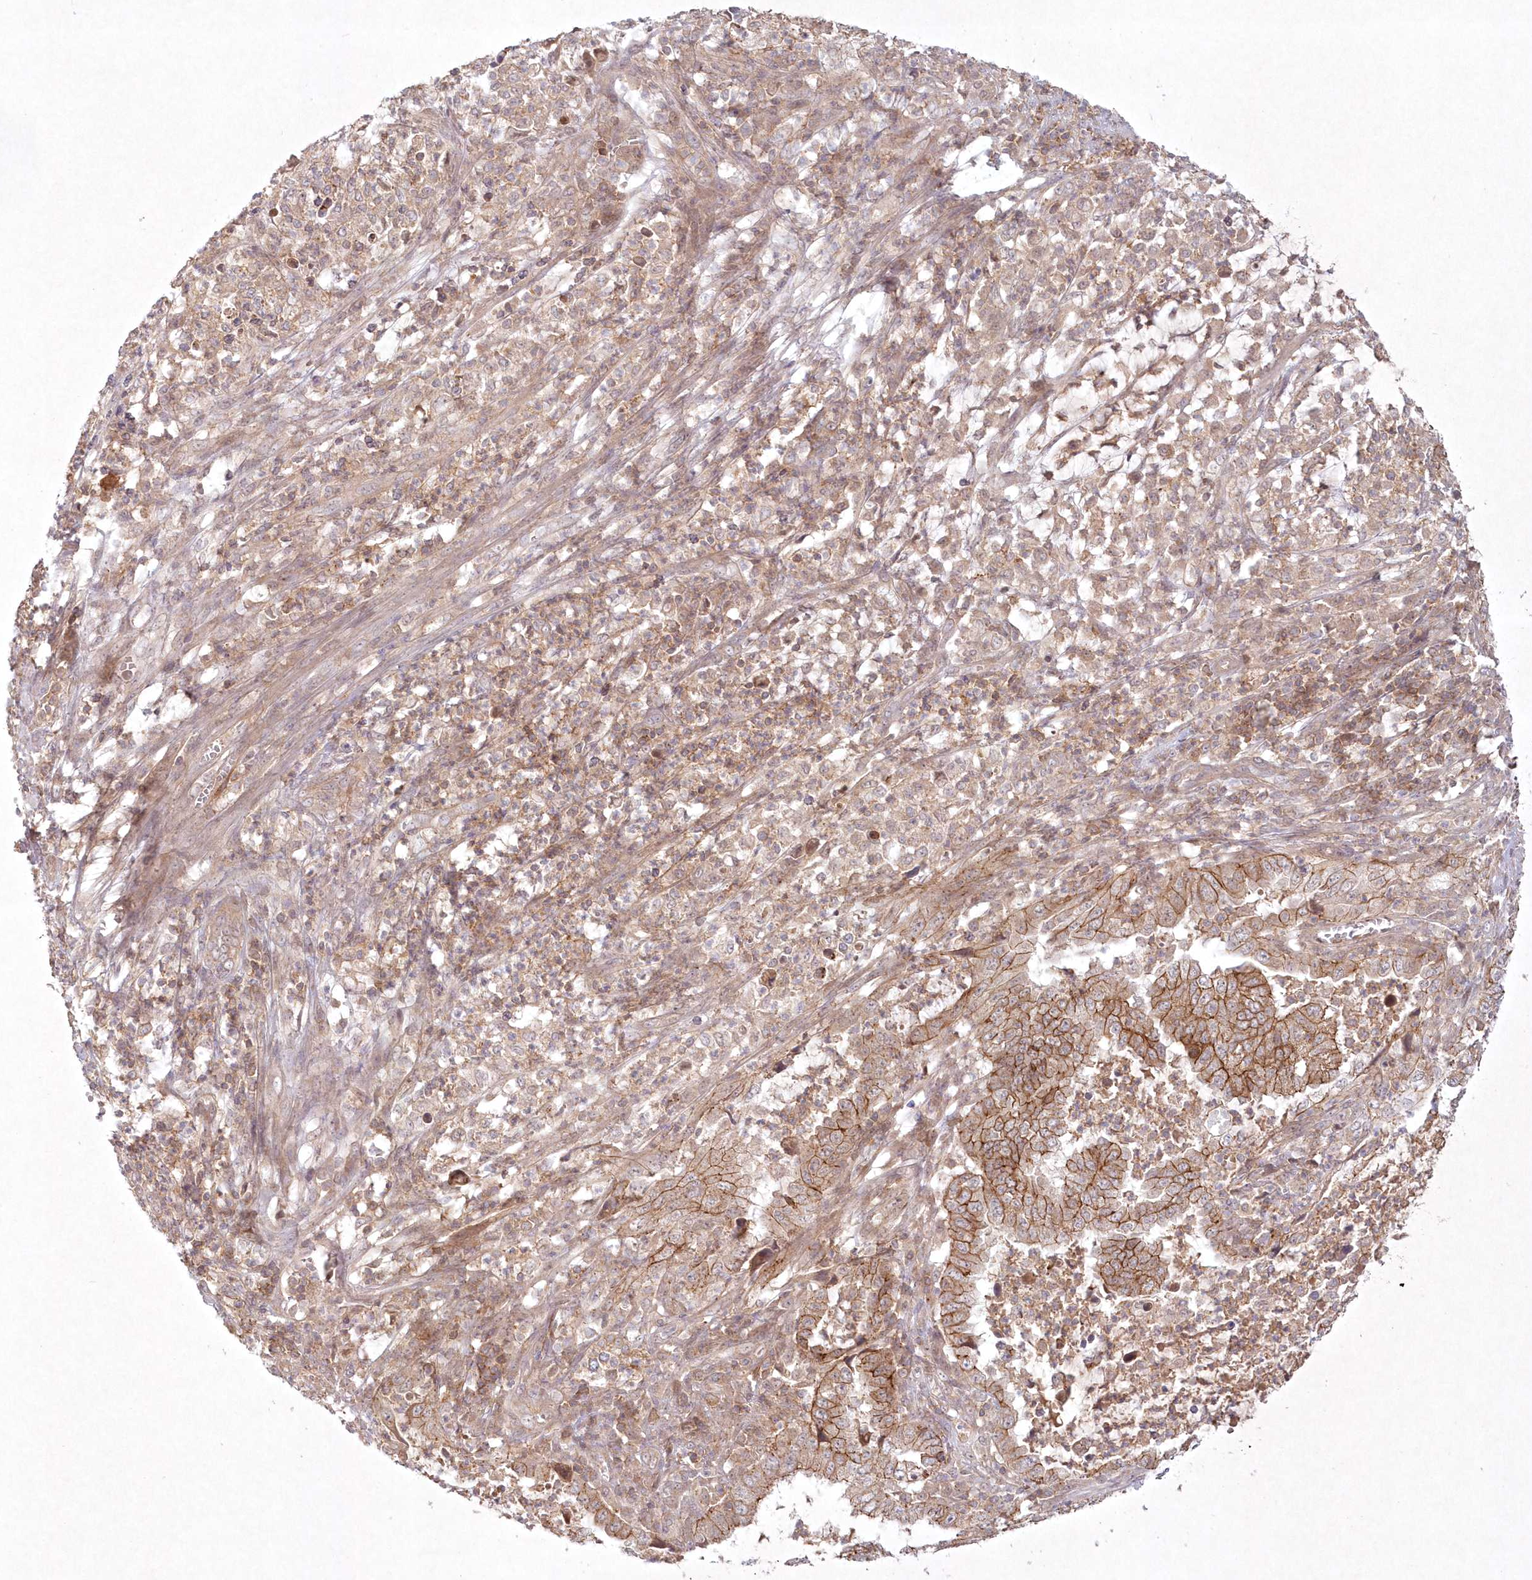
{"staining": {"intensity": "strong", "quantity": ">75%", "location": "cytoplasmic/membranous"}, "tissue": "endometrial cancer", "cell_type": "Tumor cells", "image_type": "cancer", "snomed": [{"axis": "morphology", "description": "Adenocarcinoma, NOS"}, {"axis": "topography", "description": "Endometrium"}], "caption": "Brown immunohistochemical staining in human endometrial cancer (adenocarcinoma) reveals strong cytoplasmic/membranous positivity in approximately >75% of tumor cells.", "gene": "TOGARAM2", "patient": {"sex": "female", "age": 51}}